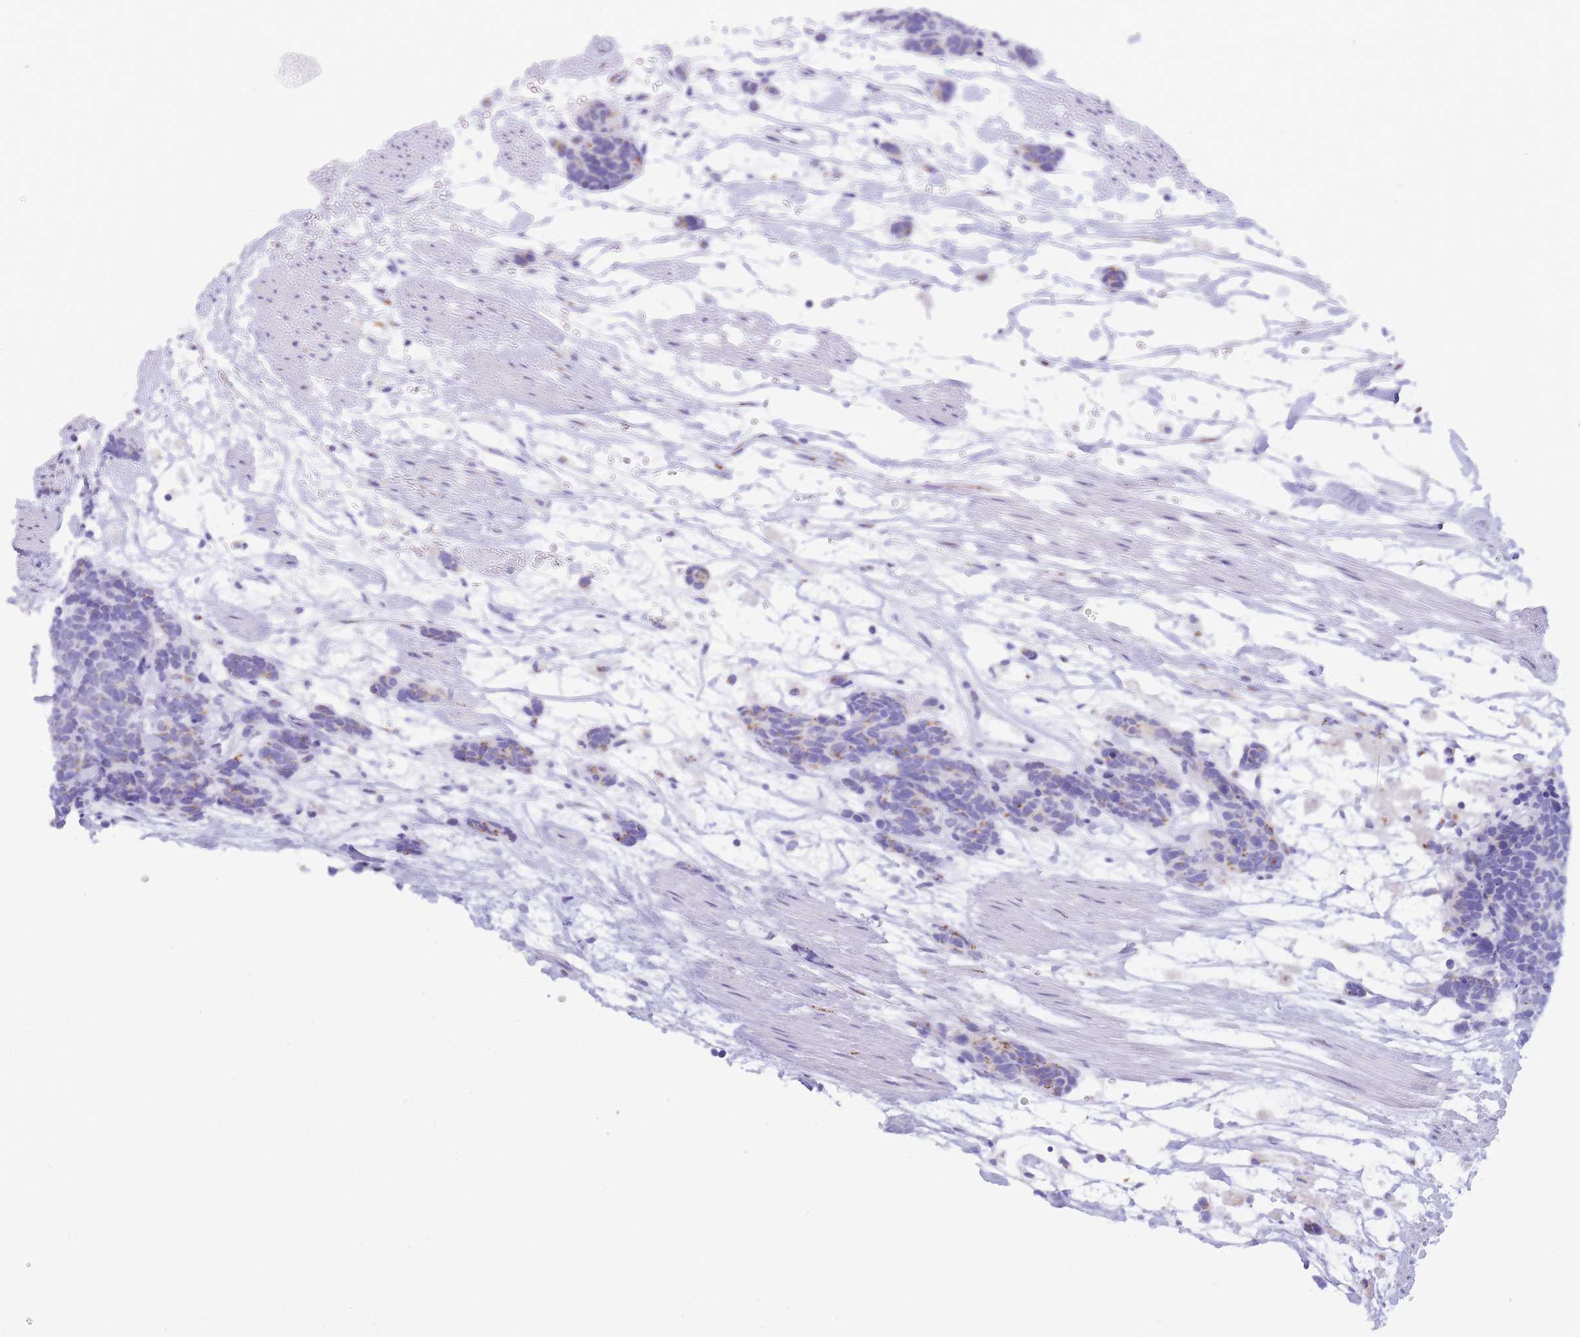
{"staining": {"intensity": "negative", "quantity": "none", "location": "none"}, "tissue": "carcinoid", "cell_type": "Tumor cells", "image_type": "cancer", "snomed": [{"axis": "morphology", "description": "Carcinoma, NOS"}, {"axis": "morphology", "description": "Carcinoid, malignant, NOS"}, {"axis": "topography", "description": "Prostate"}], "caption": "High magnification brightfield microscopy of carcinoid stained with DAB (3,3'-diaminobenzidine) (brown) and counterstained with hematoxylin (blue): tumor cells show no significant staining.", "gene": "FAM3C", "patient": {"sex": "male", "age": 57}}